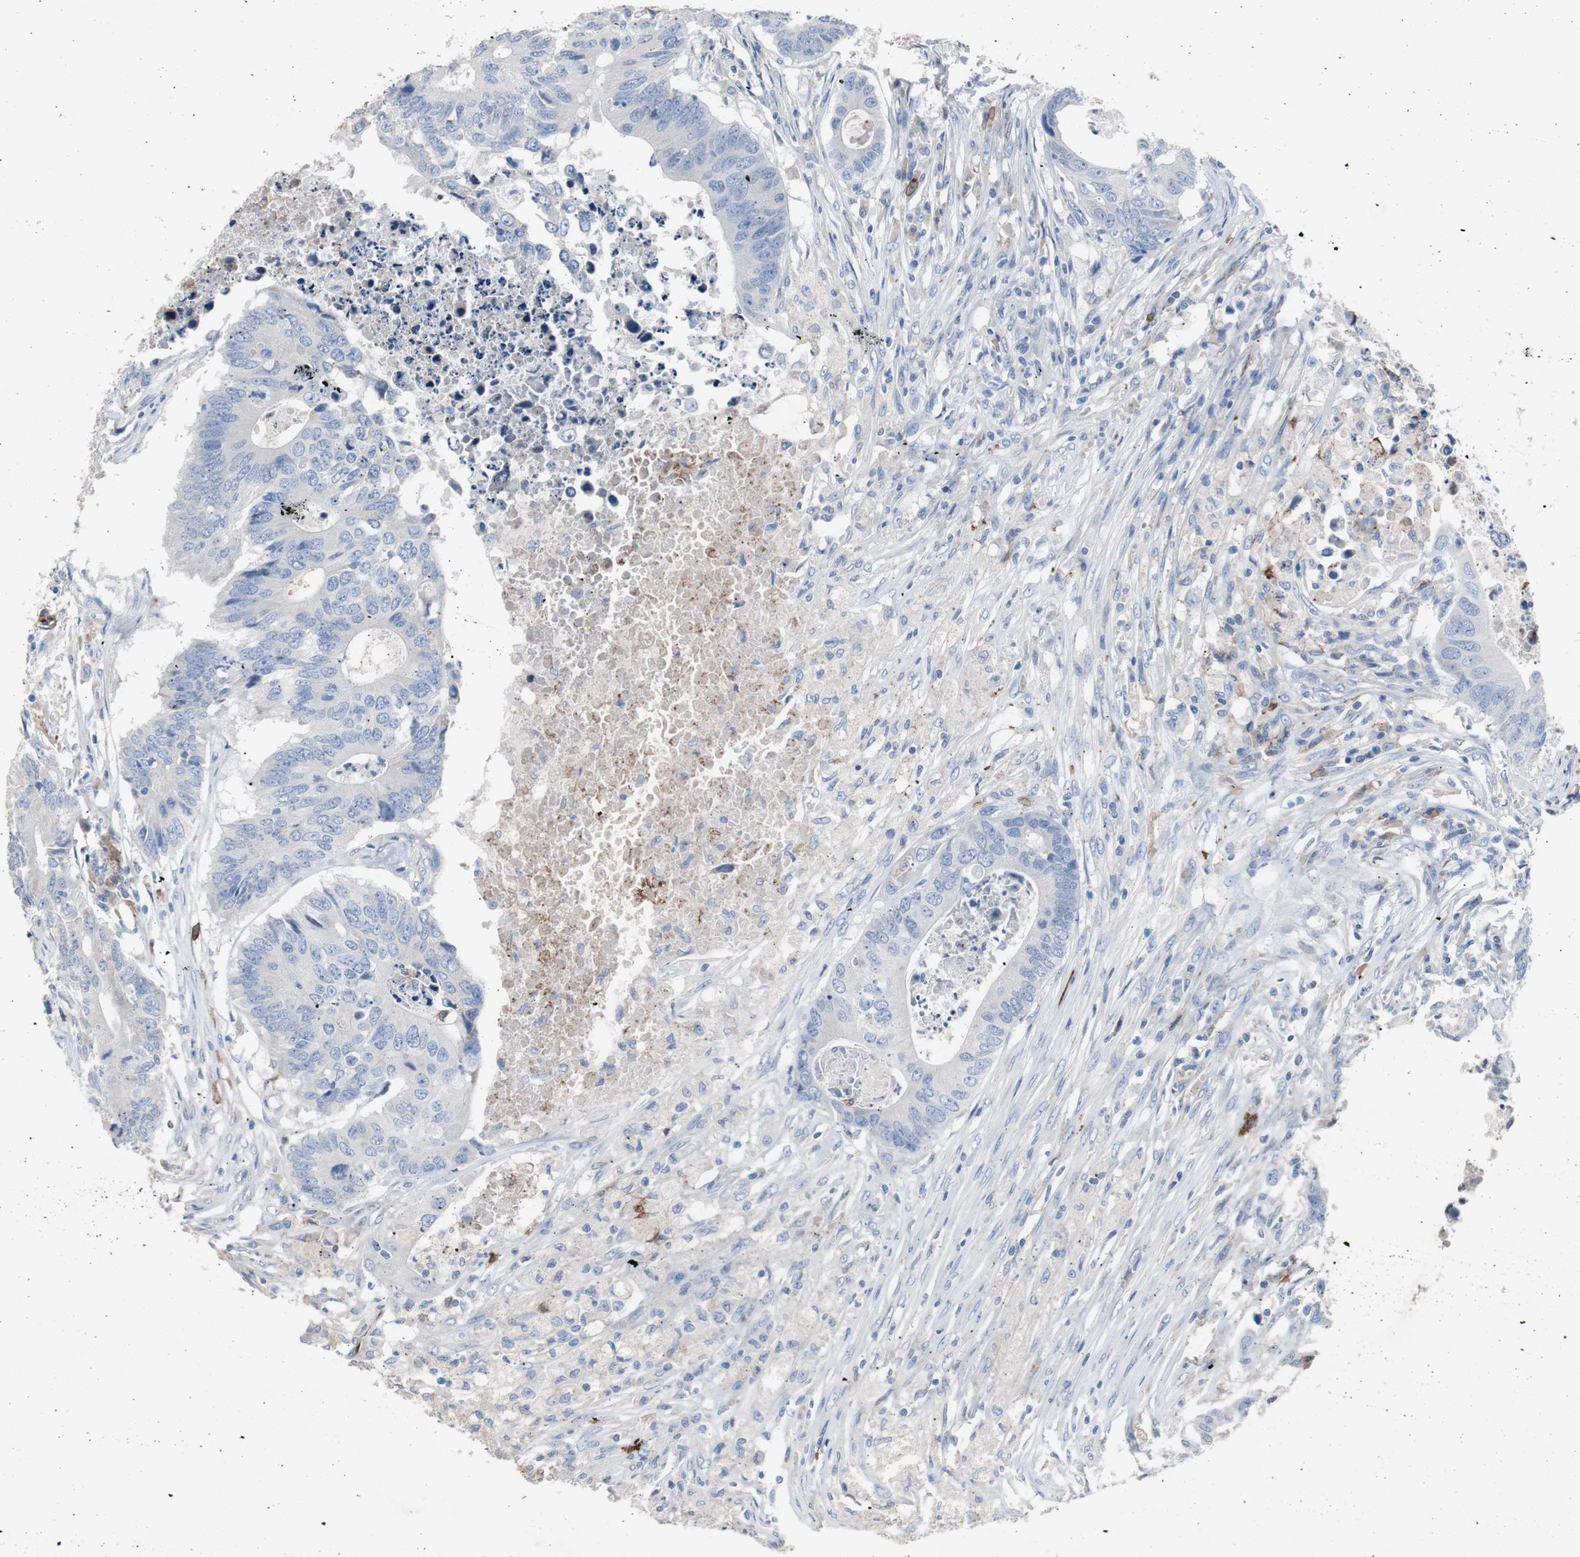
{"staining": {"intensity": "negative", "quantity": "none", "location": "none"}, "tissue": "colorectal cancer", "cell_type": "Tumor cells", "image_type": "cancer", "snomed": [{"axis": "morphology", "description": "Adenocarcinoma, NOS"}, {"axis": "topography", "description": "Colon"}], "caption": "This is an immunohistochemistry image of colorectal cancer (adenocarcinoma). There is no positivity in tumor cells.", "gene": "FCGR2B", "patient": {"sex": "male", "age": 71}}